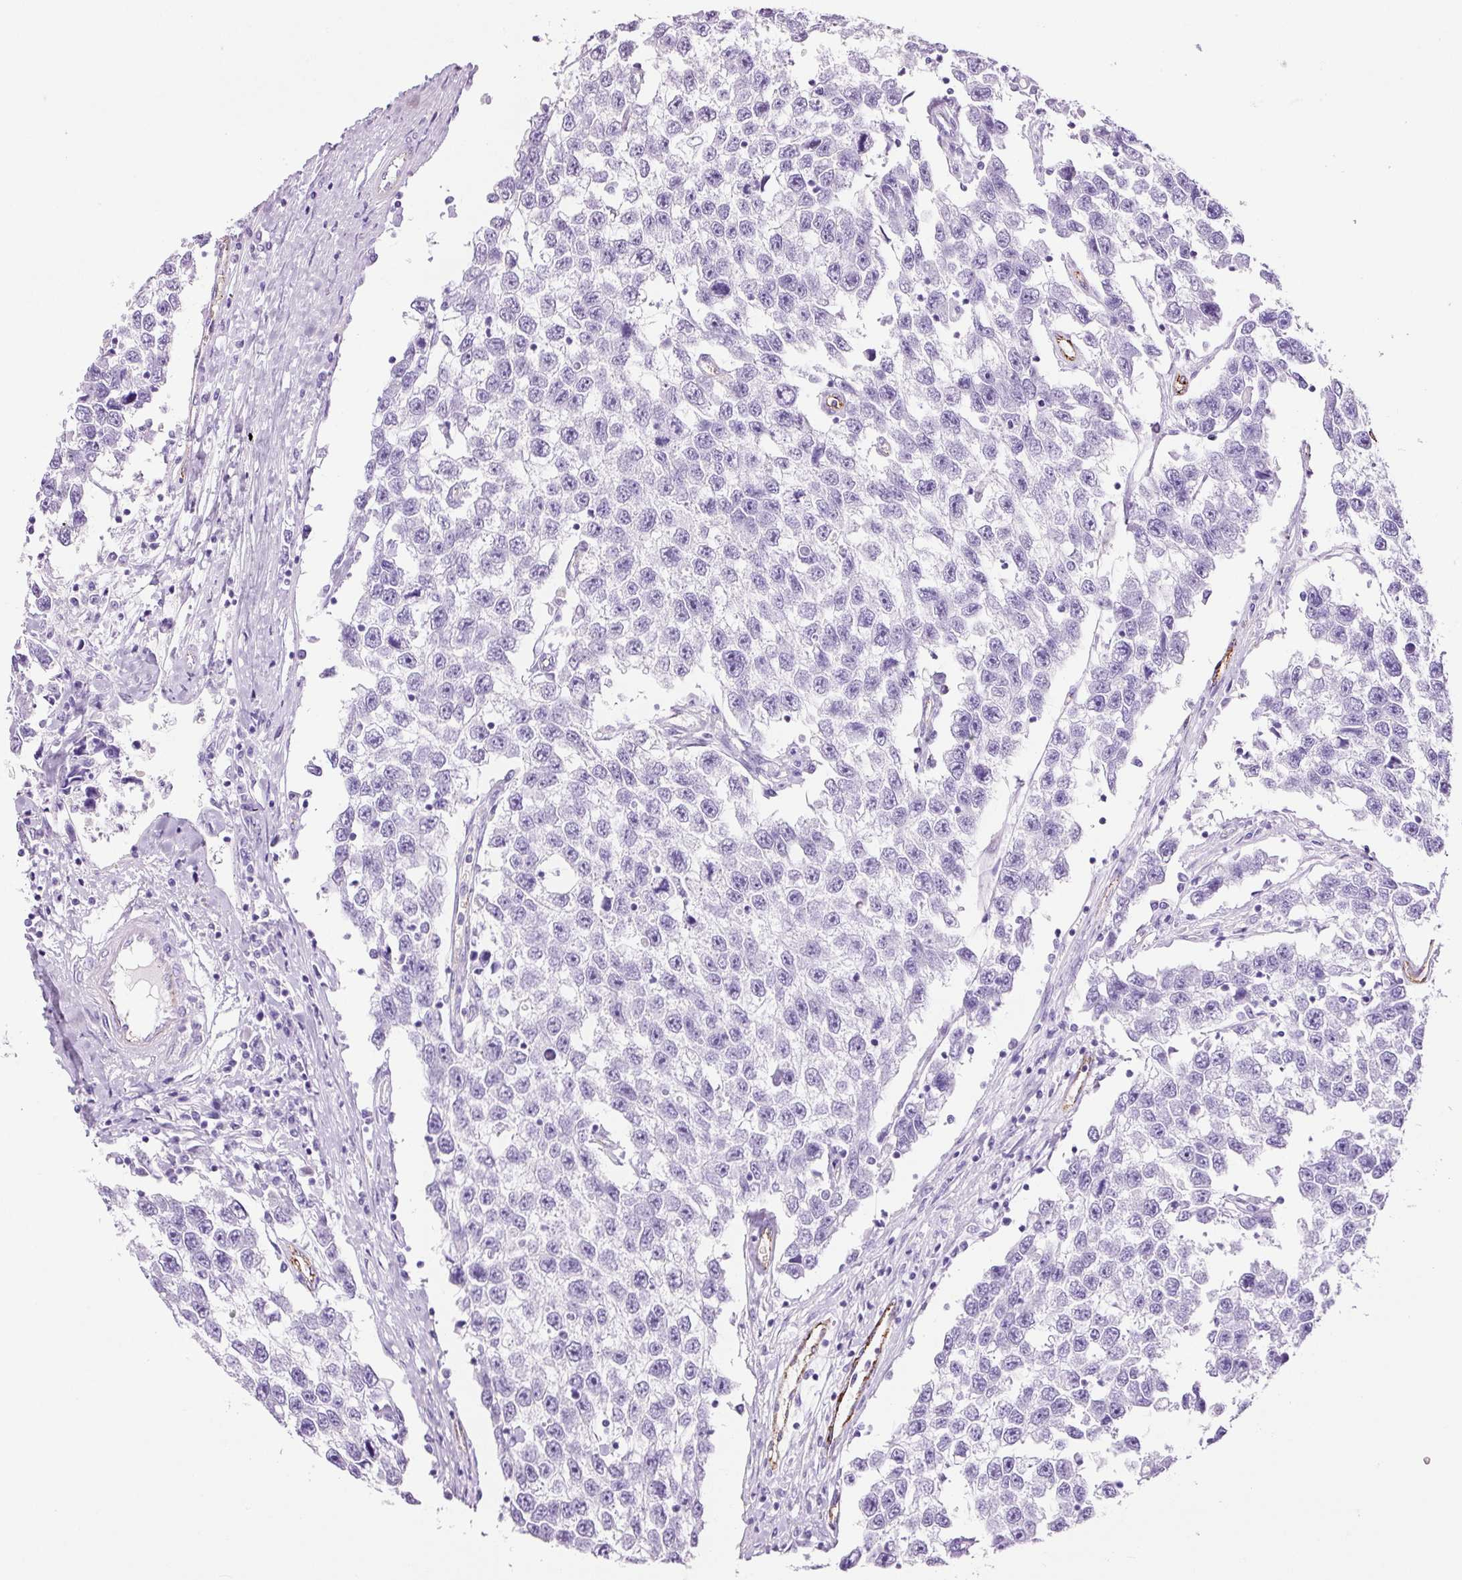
{"staining": {"intensity": "negative", "quantity": "none", "location": "none"}, "tissue": "testis cancer", "cell_type": "Tumor cells", "image_type": "cancer", "snomed": [{"axis": "morphology", "description": "Seminoma, NOS"}, {"axis": "topography", "description": "Testis"}], "caption": "DAB immunohistochemical staining of human testis cancer exhibits no significant expression in tumor cells.", "gene": "ADSS1", "patient": {"sex": "male", "age": 33}}